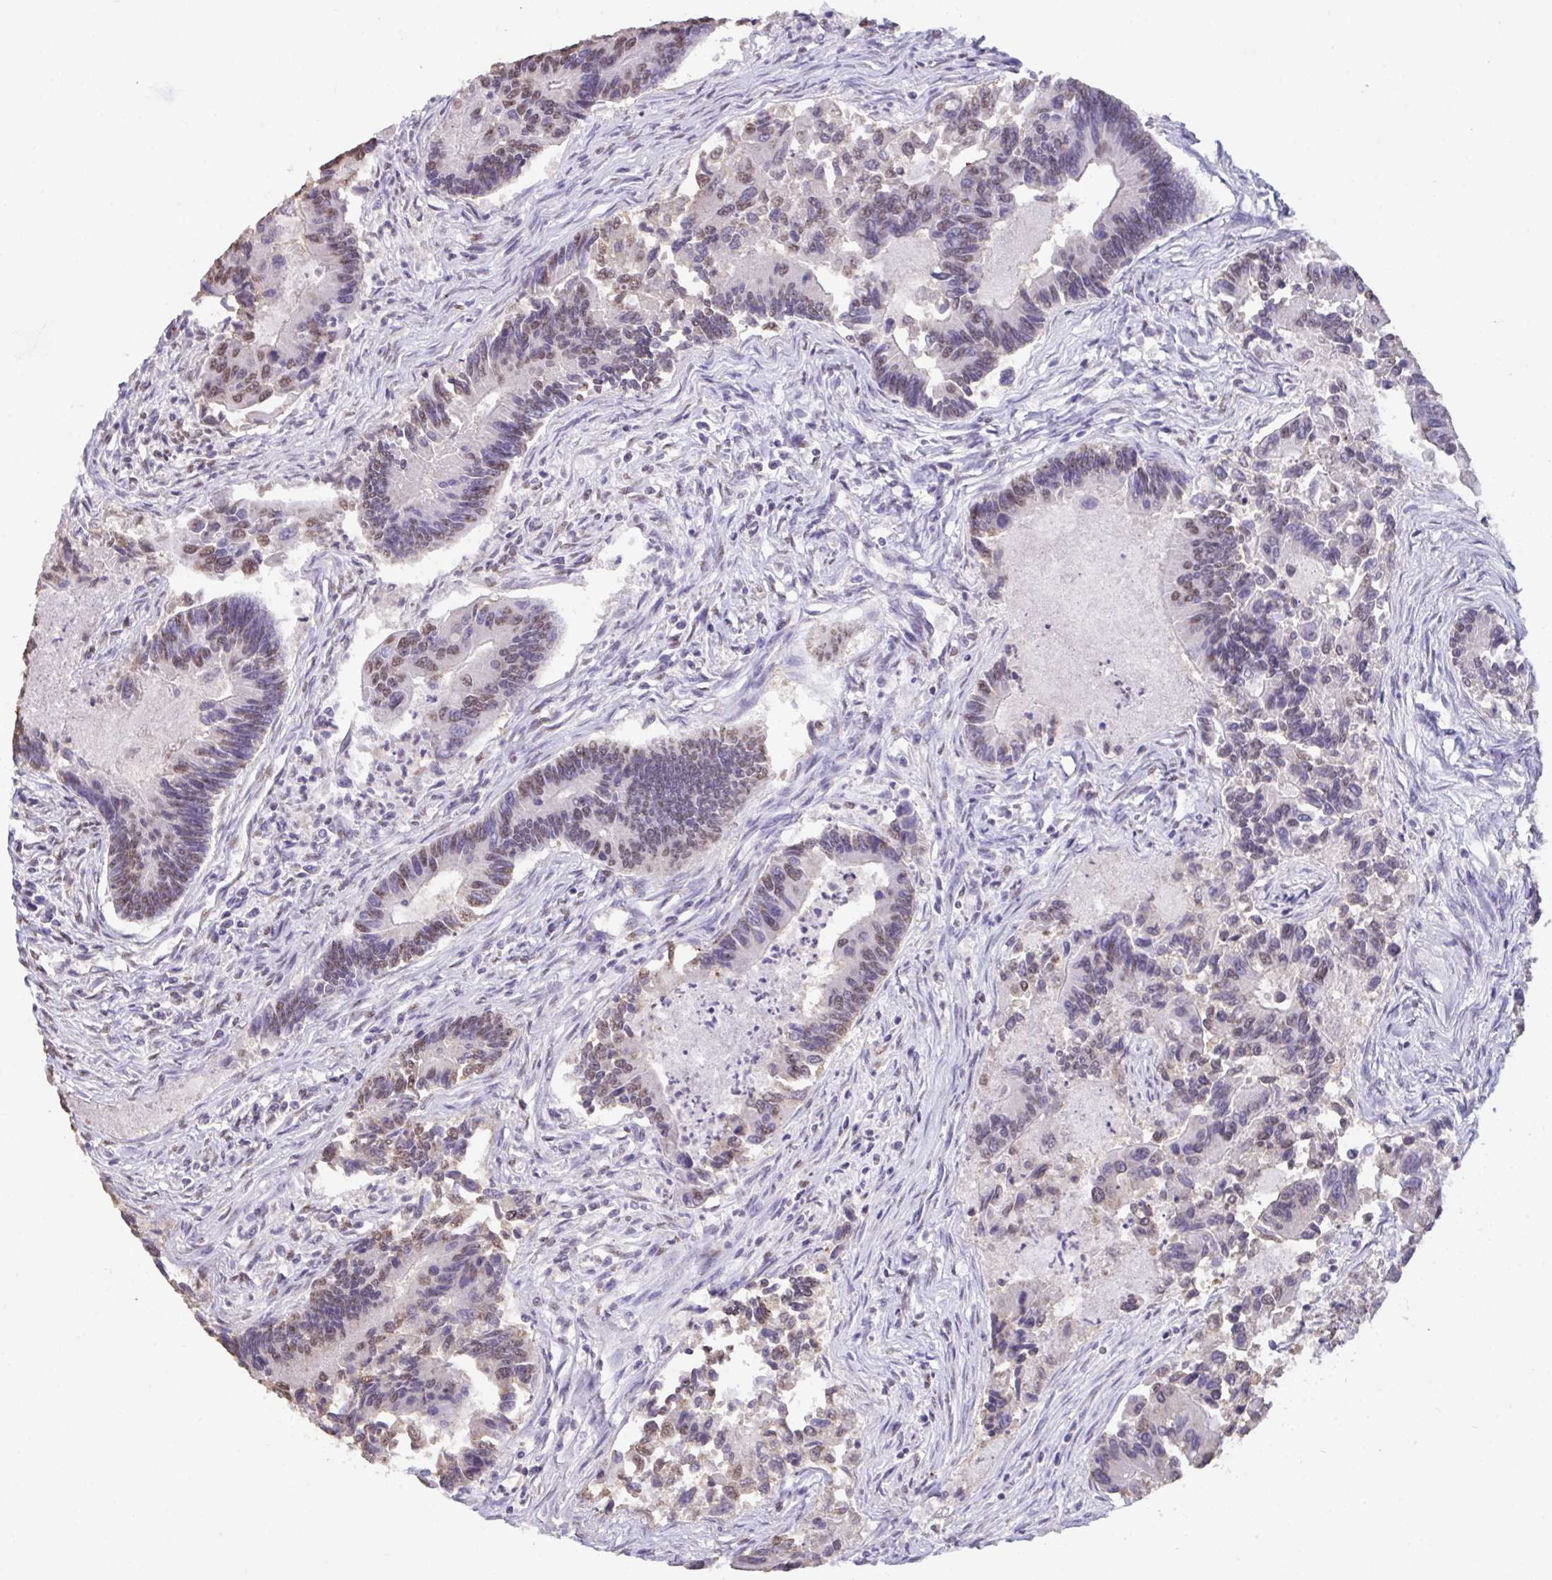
{"staining": {"intensity": "weak", "quantity": "25%-75%", "location": "nuclear"}, "tissue": "colorectal cancer", "cell_type": "Tumor cells", "image_type": "cancer", "snomed": [{"axis": "morphology", "description": "Adenocarcinoma, NOS"}, {"axis": "topography", "description": "Colon"}], "caption": "Human colorectal cancer (adenocarcinoma) stained with a brown dye displays weak nuclear positive expression in approximately 25%-75% of tumor cells.", "gene": "SEMA6B", "patient": {"sex": "female", "age": 67}}